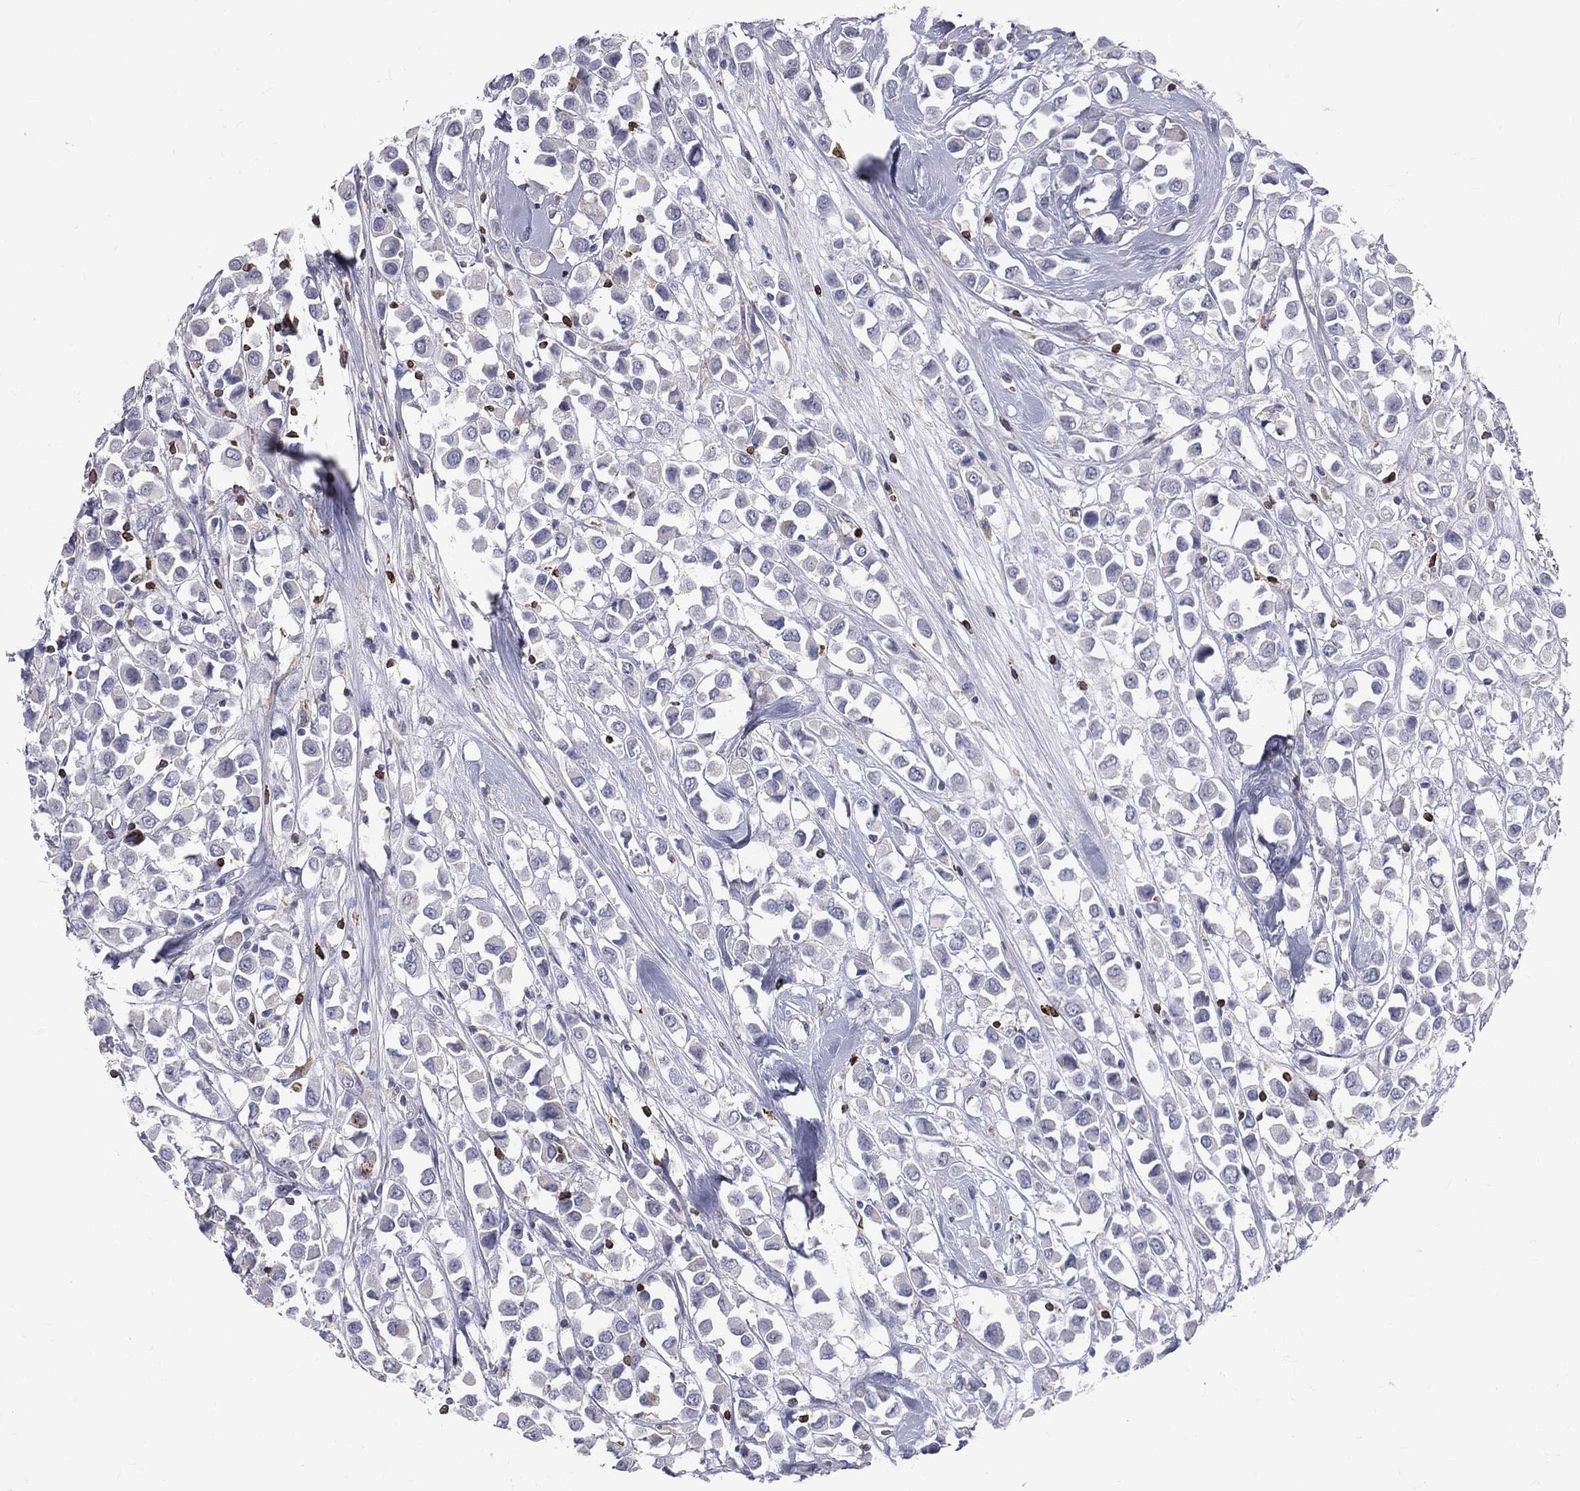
{"staining": {"intensity": "negative", "quantity": "none", "location": "none"}, "tissue": "breast cancer", "cell_type": "Tumor cells", "image_type": "cancer", "snomed": [{"axis": "morphology", "description": "Duct carcinoma"}, {"axis": "topography", "description": "Breast"}], "caption": "A high-resolution photomicrograph shows IHC staining of invasive ductal carcinoma (breast), which shows no significant positivity in tumor cells. Nuclei are stained in blue.", "gene": "CTSW", "patient": {"sex": "female", "age": 61}}